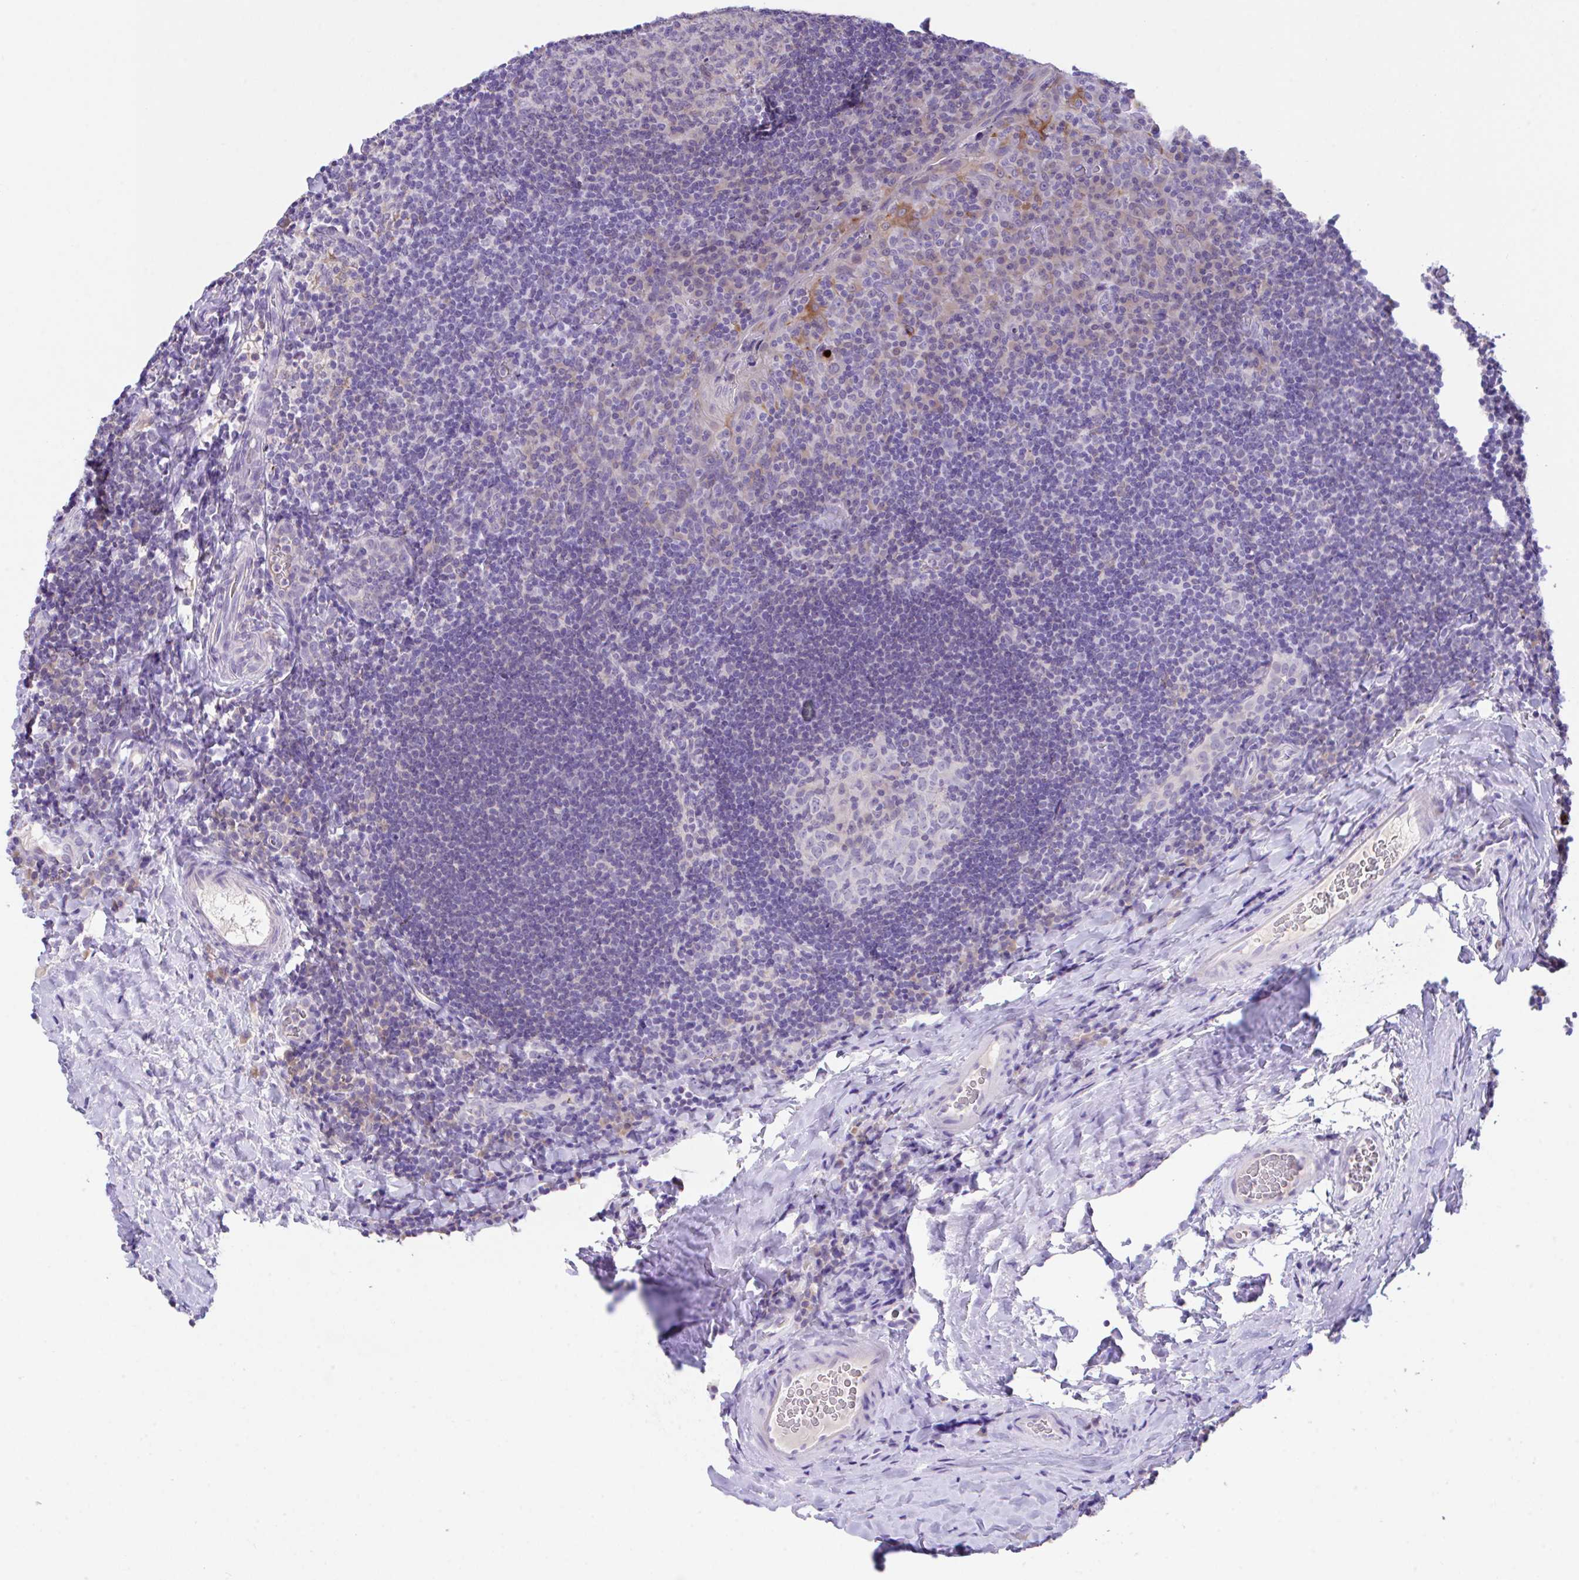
{"staining": {"intensity": "negative", "quantity": "none", "location": "none"}, "tissue": "tonsil", "cell_type": "Germinal center cells", "image_type": "normal", "snomed": [{"axis": "morphology", "description": "Normal tissue, NOS"}, {"axis": "topography", "description": "Tonsil"}], "caption": "Germinal center cells are negative for brown protein staining in benign tonsil. The staining was performed using DAB (3,3'-diaminobenzidine) to visualize the protein expression in brown, while the nuclei were stained in blue with hematoxylin (Magnification: 20x).", "gene": "HOXB4", "patient": {"sex": "male", "age": 17}}